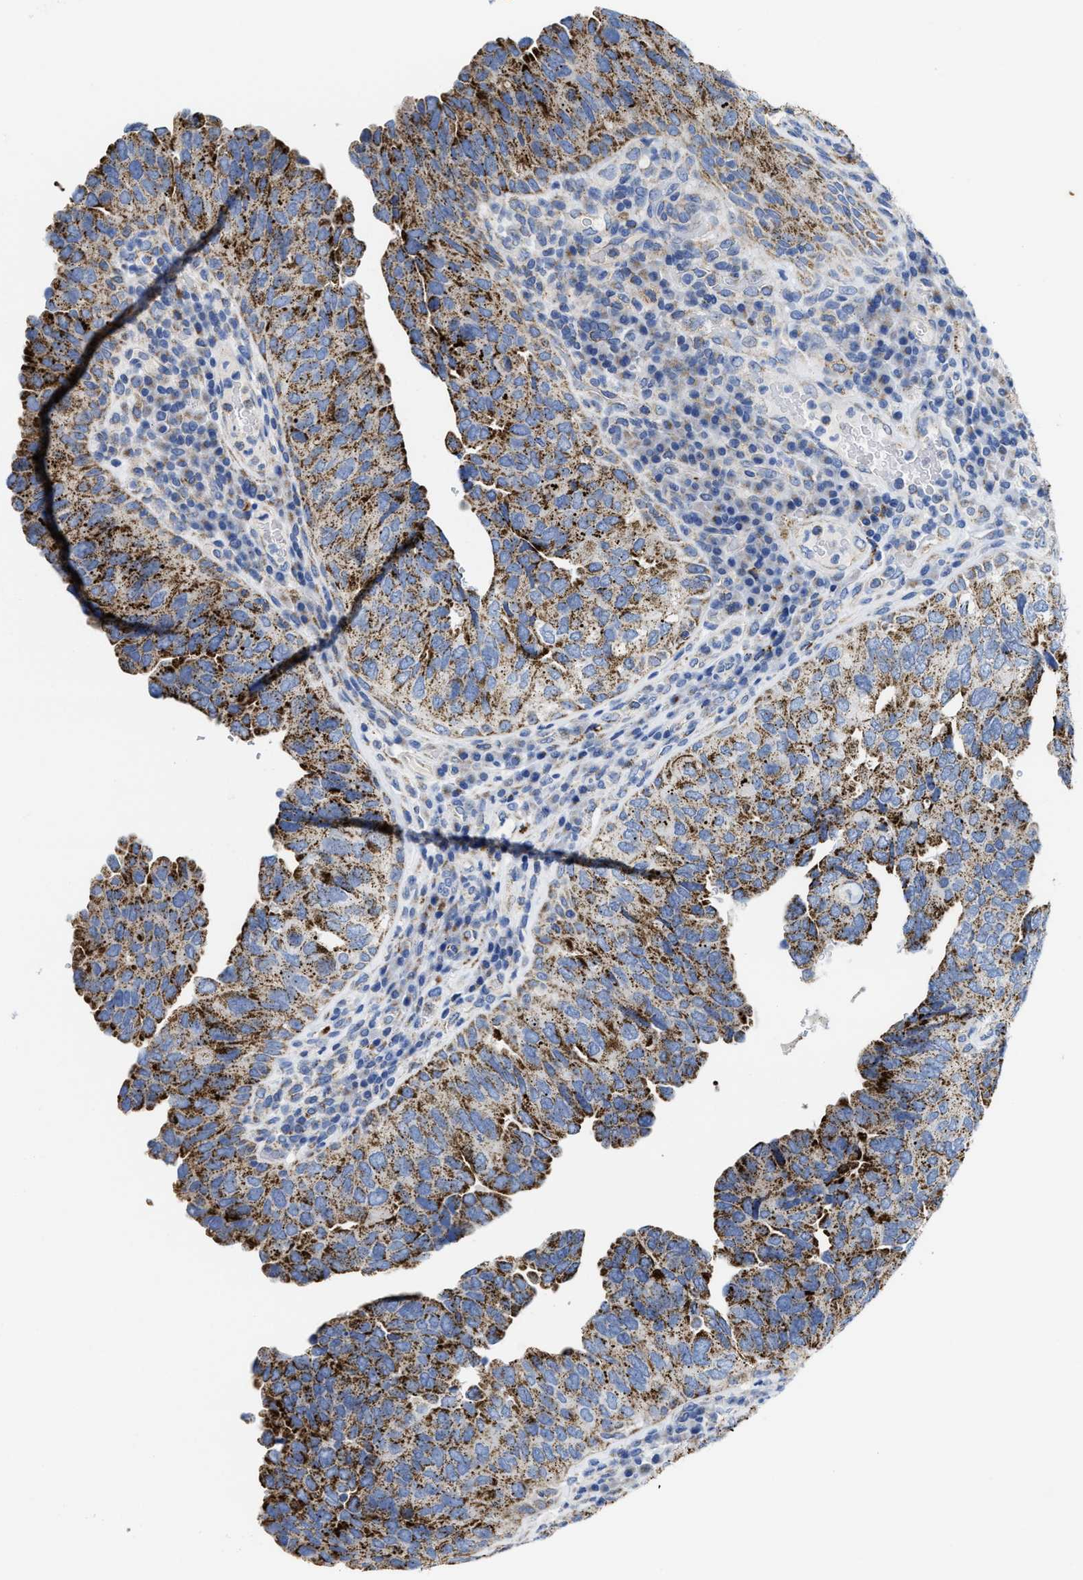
{"staining": {"intensity": "moderate", "quantity": ">75%", "location": "cytoplasmic/membranous"}, "tissue": "urothelial cancer", "cell_type": "Tumor cells", "image_type": "cancer", "snomed": [{"axis": "morphology", "description": "Urothelial carcinoma, High grade"}, {"axis": "topography", "description": "Urinary bladder"}], "caption": "Immunohistochemistry (IHC) of urothelial carcinoma (high-grade) displays medium levels of moderate cytoplasmic/membranous positivity in approximately >75% of tumor cells.", "gene": "TBRG4", "patient": {"sex": "female", "age": 82}}